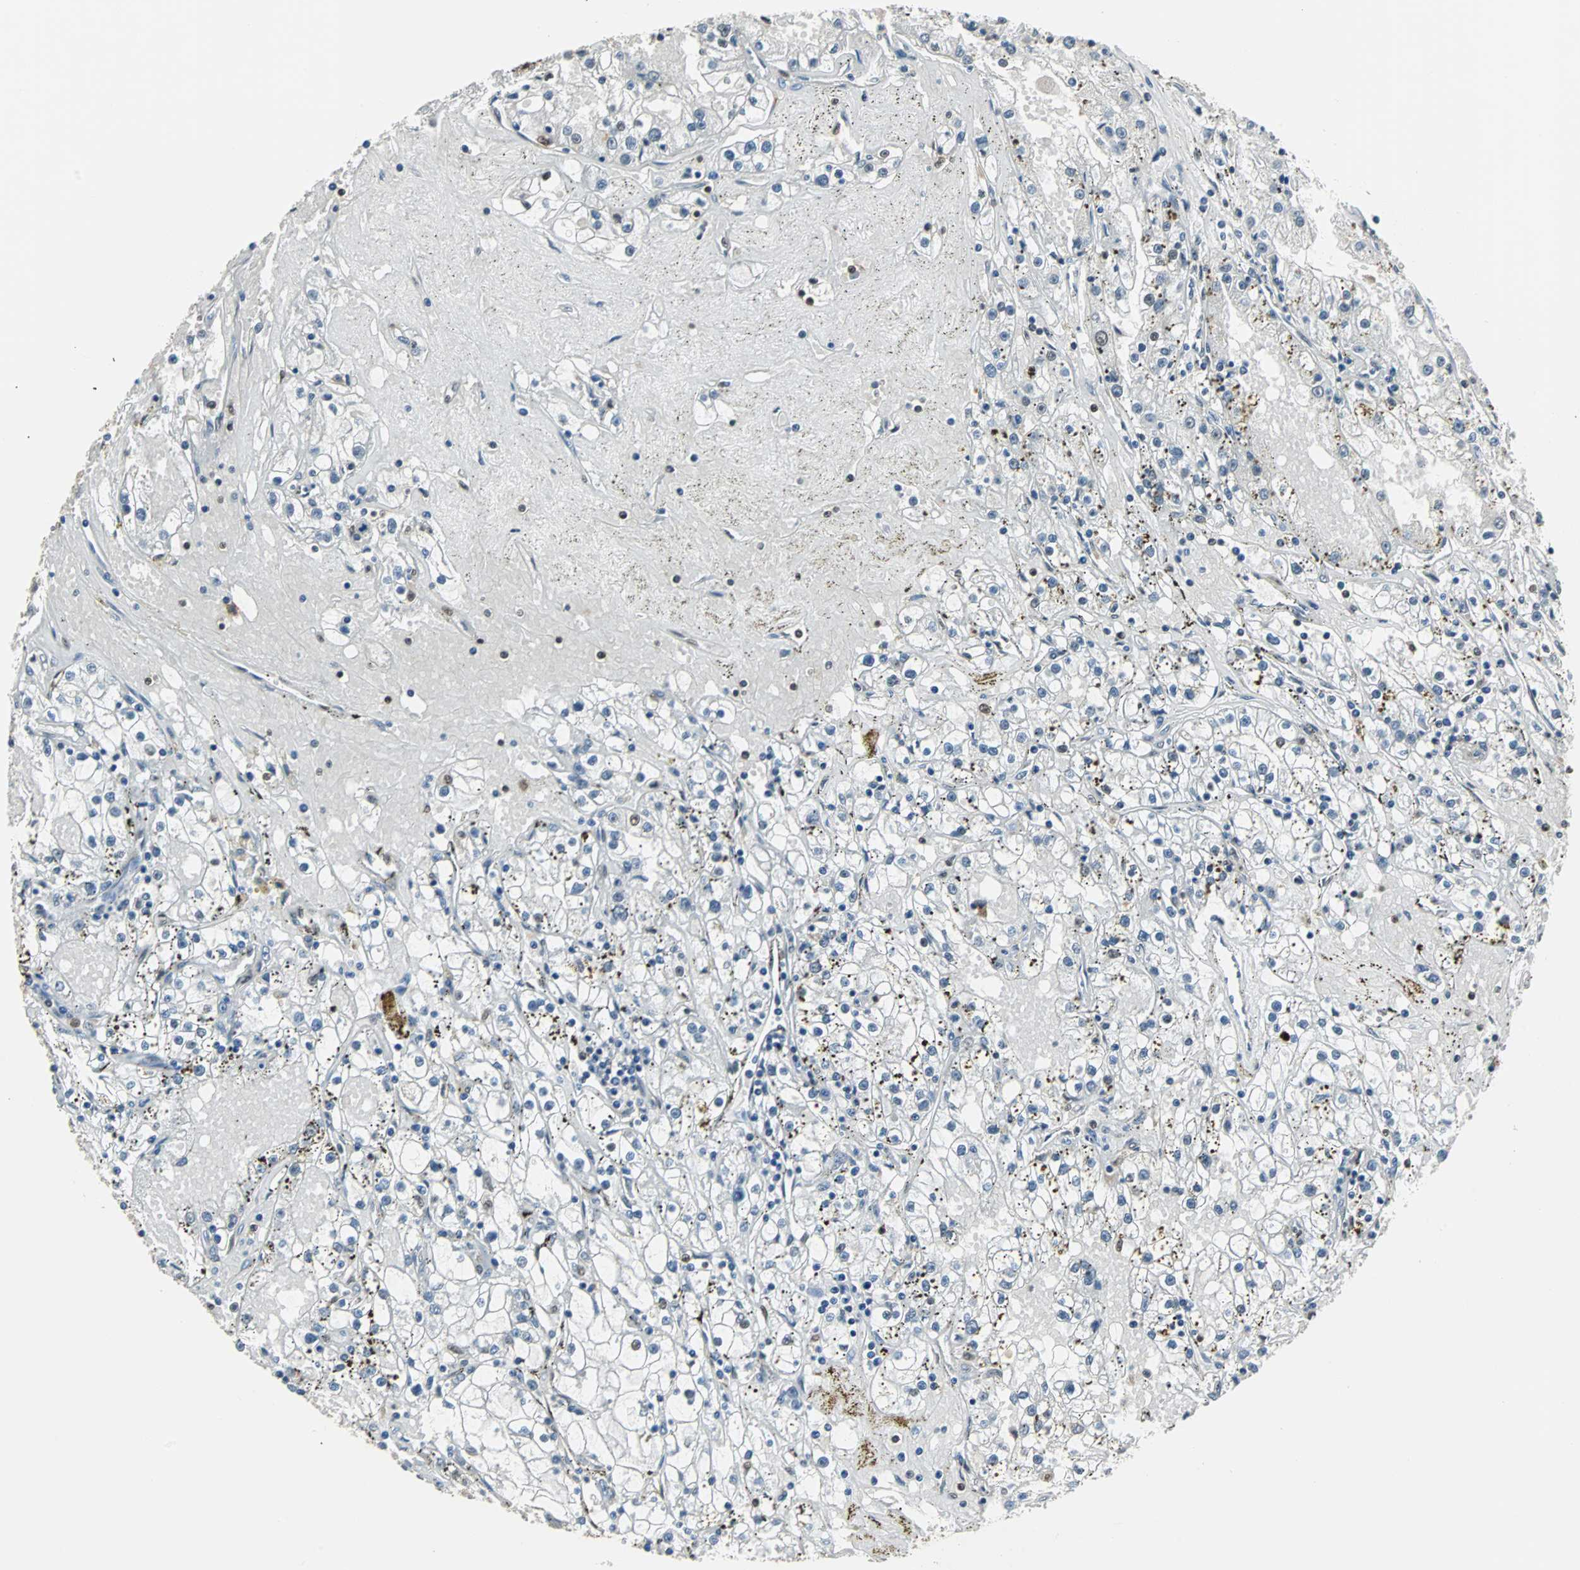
{"staining": {"intensity": "moderate", "quantity": "<25%", "location": "nuclear"}, "tissue": "renal cancer", "cell_type": "Tumor cells", "image_type": "cancer", "snomed": [{"axis": "morphology", "description": "Adenocarcinoma, NOS"}, {"axis": "topography", "description": "Kidney"}], "caption": "Protein staining of renal adenocarcinoma tissue demonstrates moderate nuclear expression in approximately <25% of tumor cells. (DAB = brown stain, brightfield microscopy at high magnification).", "gene": "XRCC4", "patient": {"sex": "male", "age": 56}}